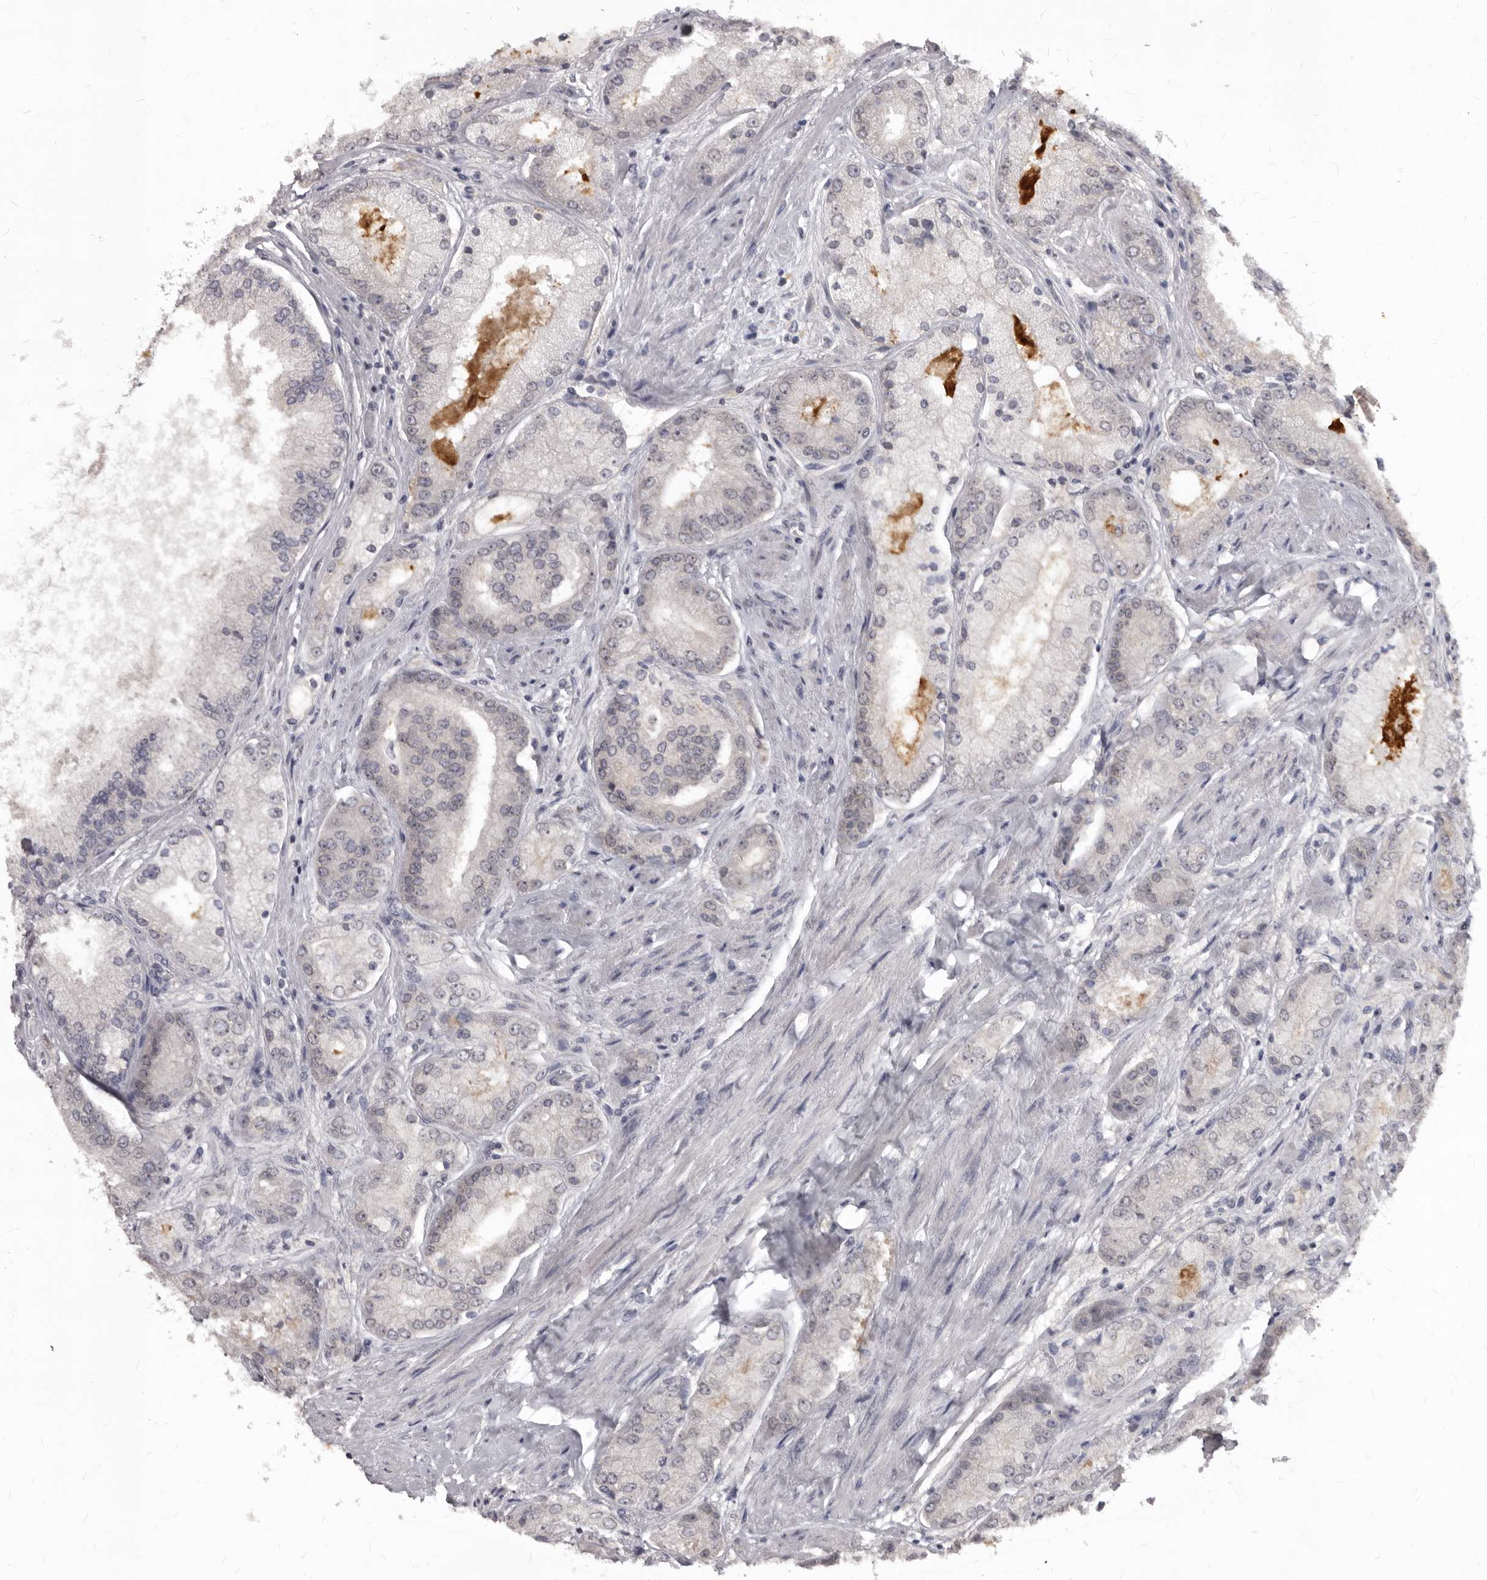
{"staining": {"intensity": "negative", "quantity": "none", "location": "none"}, "tissue": "prostate cancer", "cell_type": "Tumor cells", "image_type": "cancer", "snomed": [{"axis": "morphology", "description": "Adenocarcinoma, High grade"}, {"axis": "topography", "description": "Prostate"}], "caption": "Tumor cells are negative for protein expression in human prostate cancer (adenocarcinoma (high-grade)). The staining was performed using DAB to visualize the protein expression in brown, while the nuclei were stained in blue with hematoxylin (Magnification: 20x).", "gene": "SULT1E1", "patient": {"sex": "male", "age": 58}}